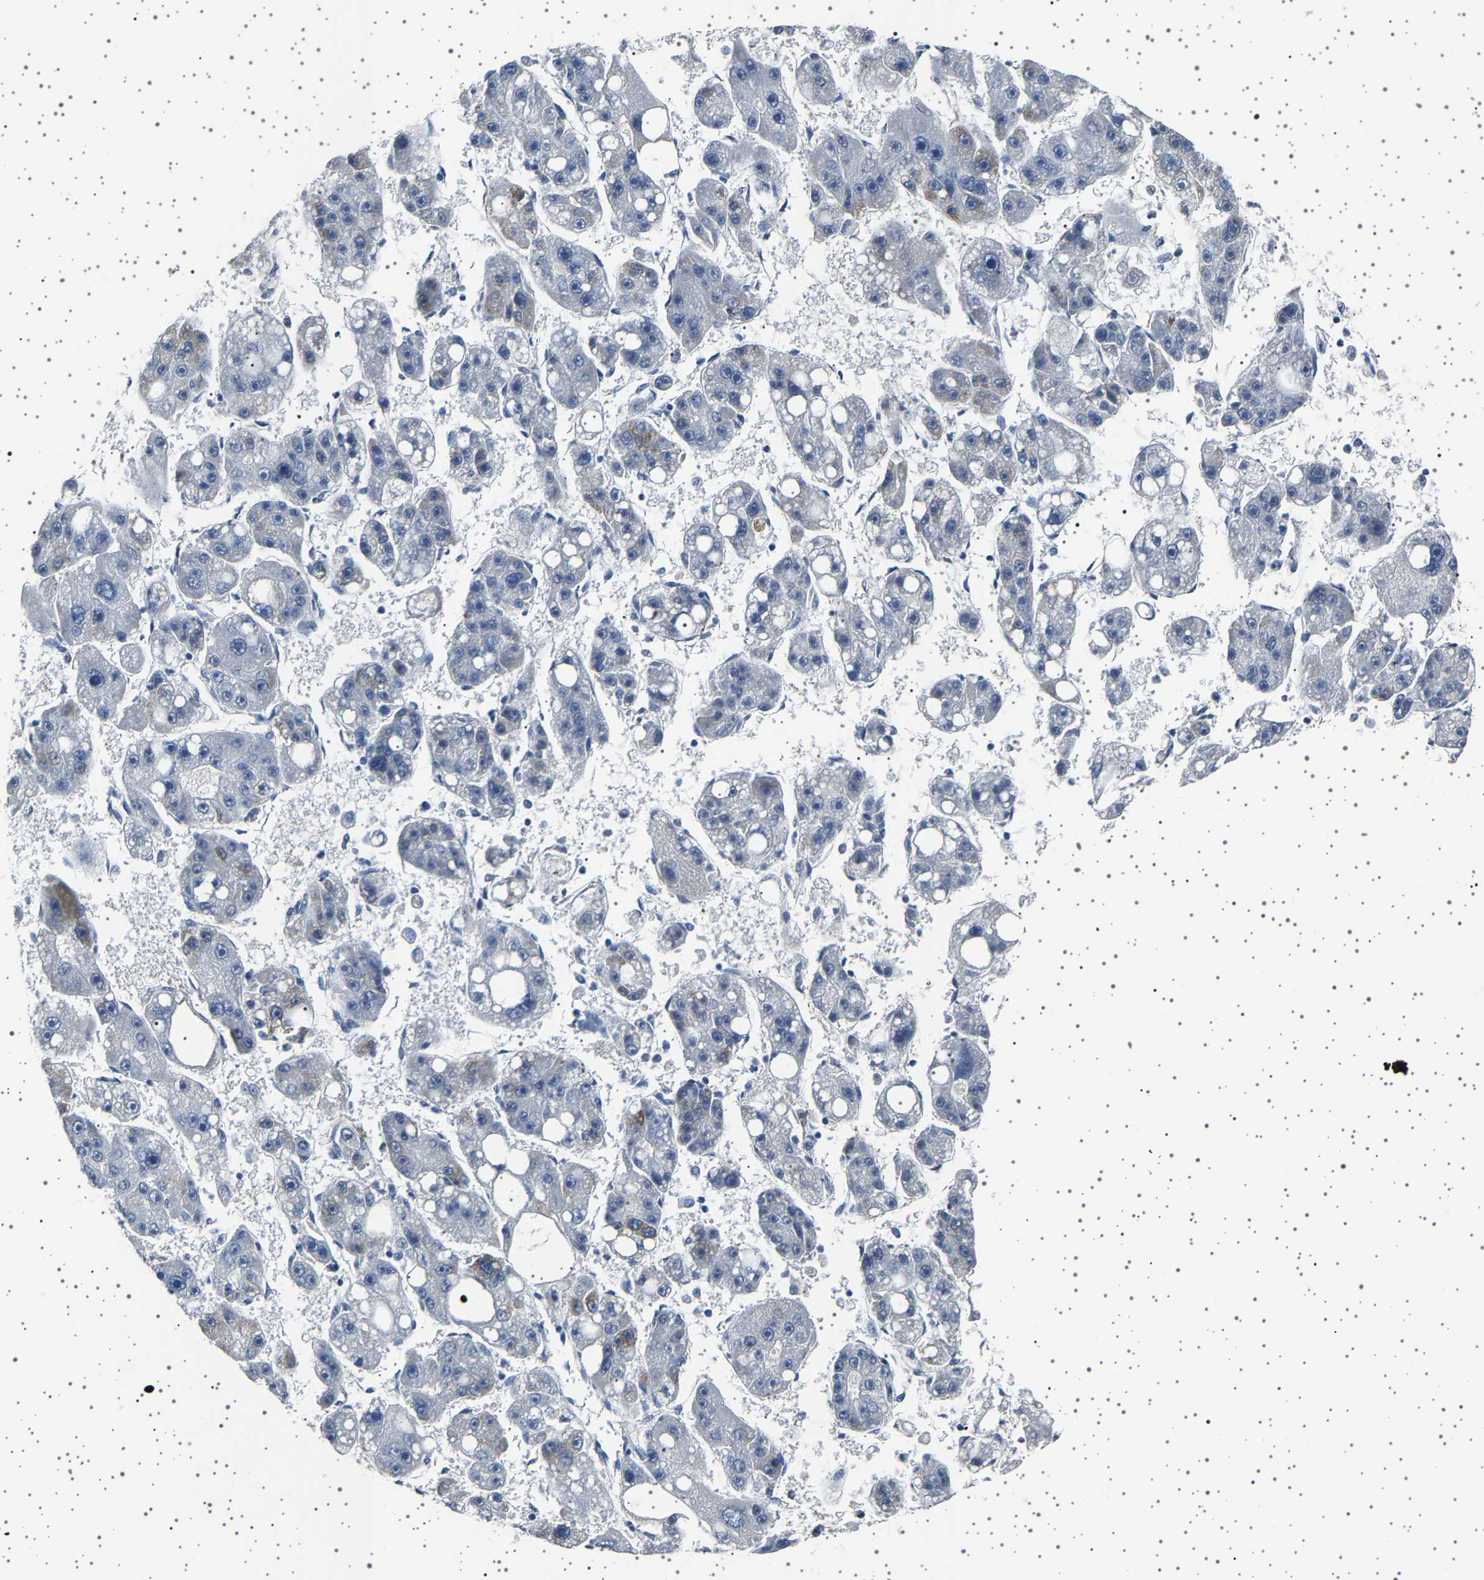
{"staining": {"intensity": "weak", "quantity": "<25%", "location": "cytoplasmic/membranous"}, "tissue": "liver cancer", "cell_type": "Tumor cells", "image_type": "cancer", "snomed": [{"axis": "morphology", "description": "Carcinoma, Hepatocellular, NOS"}, {"axis": "topography", "description": "Liver"}], "caption": "DAB (3,3'-diaminobenzidine) immunohistochemical staining of human hepatocellular carcinoma (liver) exhibits no significant staining in tumor cells.", "gene": "FTCD", "patient": {"sex": "female", "age": 61}}